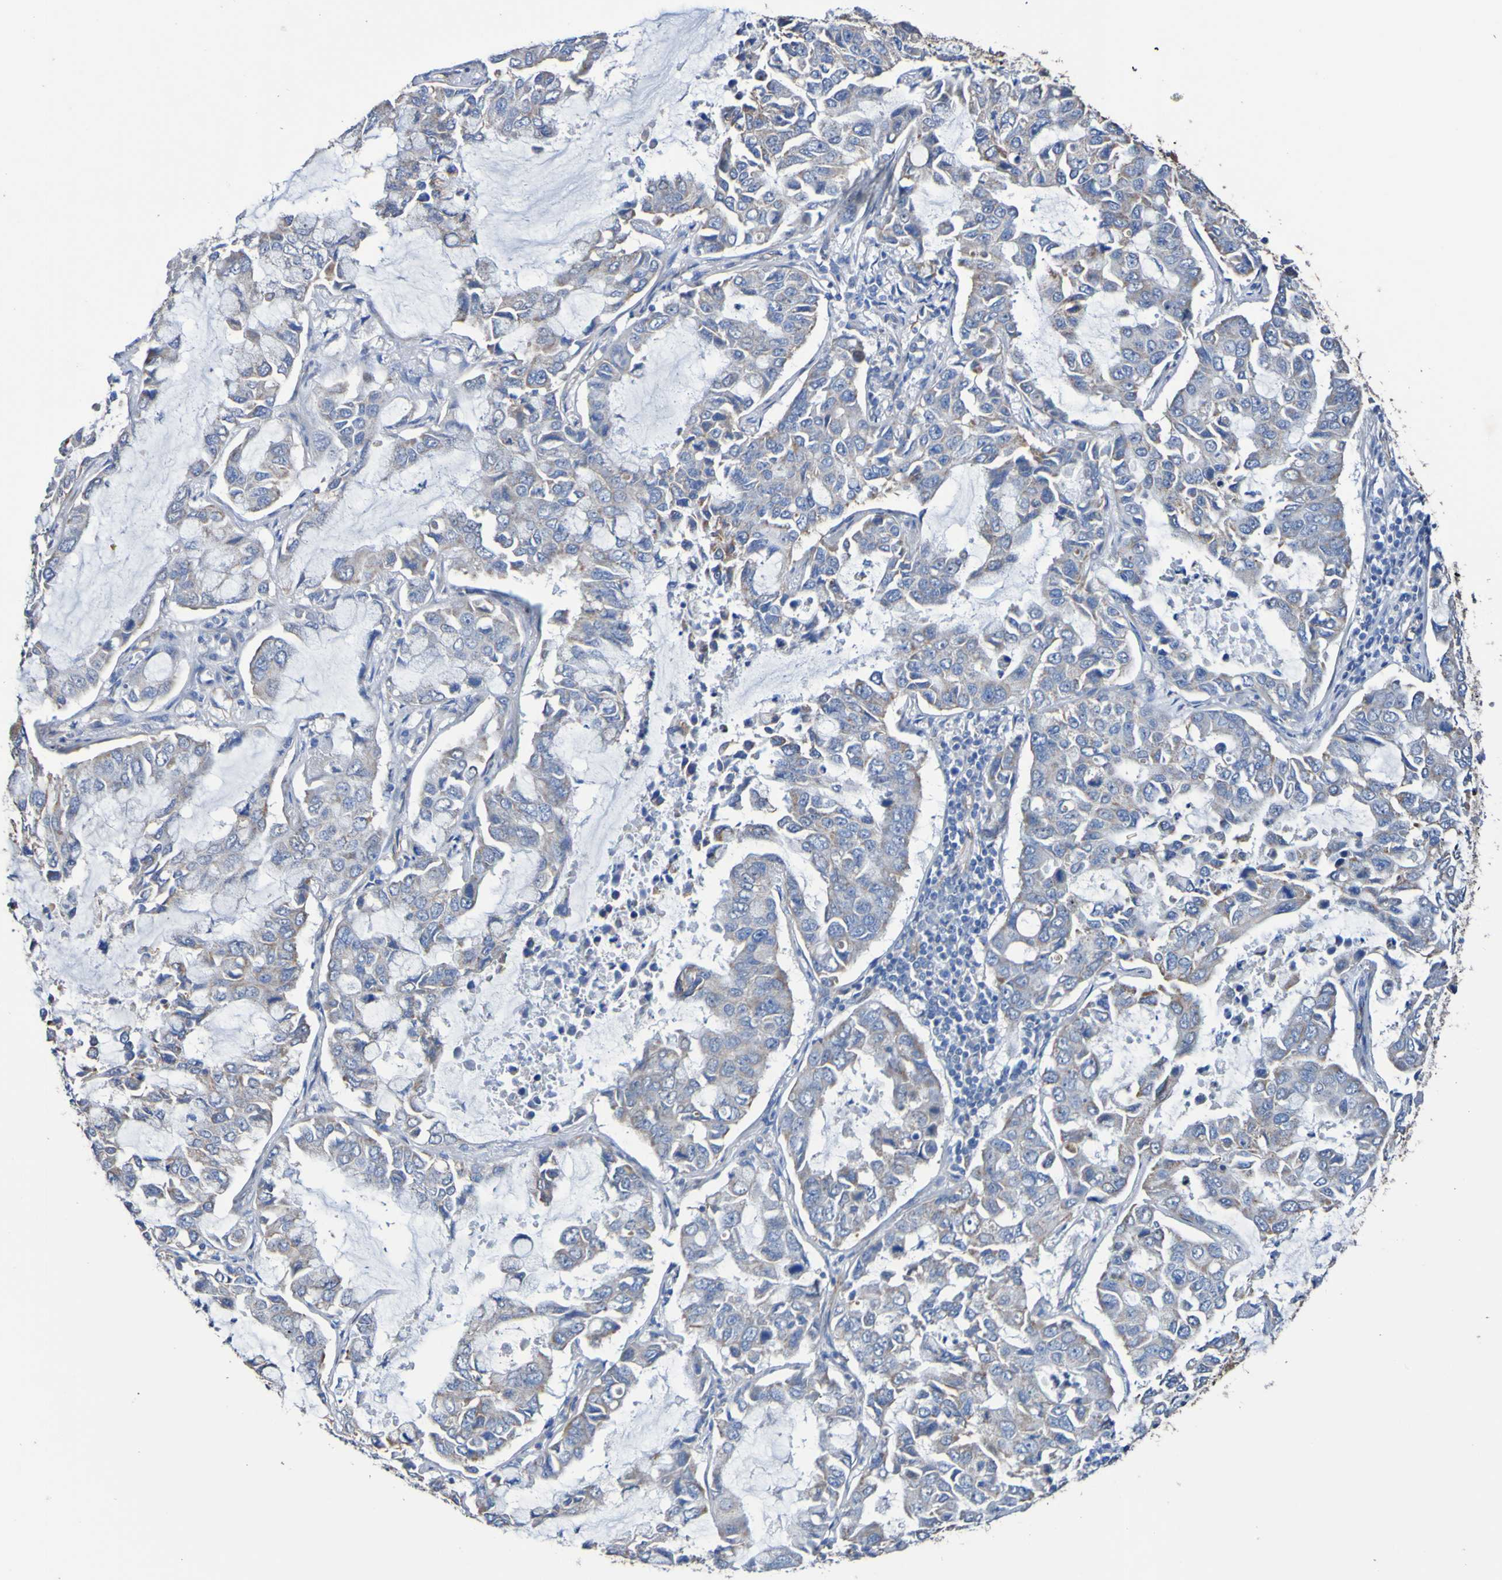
{"staining": {"intensity": "weak", "quantity": "25%-75%", "location": "cytoplasmic/membranous"}, "tissue": "lung cancer", "cell_type": "Tumor cells", "image_type": "cancer", "snomed": [{"axis": "morphology", "description": "Adenocarcinoma, NOS"}, {"axis": "topography", "description": "Lung"}], "caption": "A high-resolution image shows immunohistochemistry staining of lung adenocarcinoma, which demonstrates weak cytoplasmic/membranous expression in about 25%-75% of tumor cells.", "gene": "ELMOD3", "patient": {"sex": "male", "age": 64}}